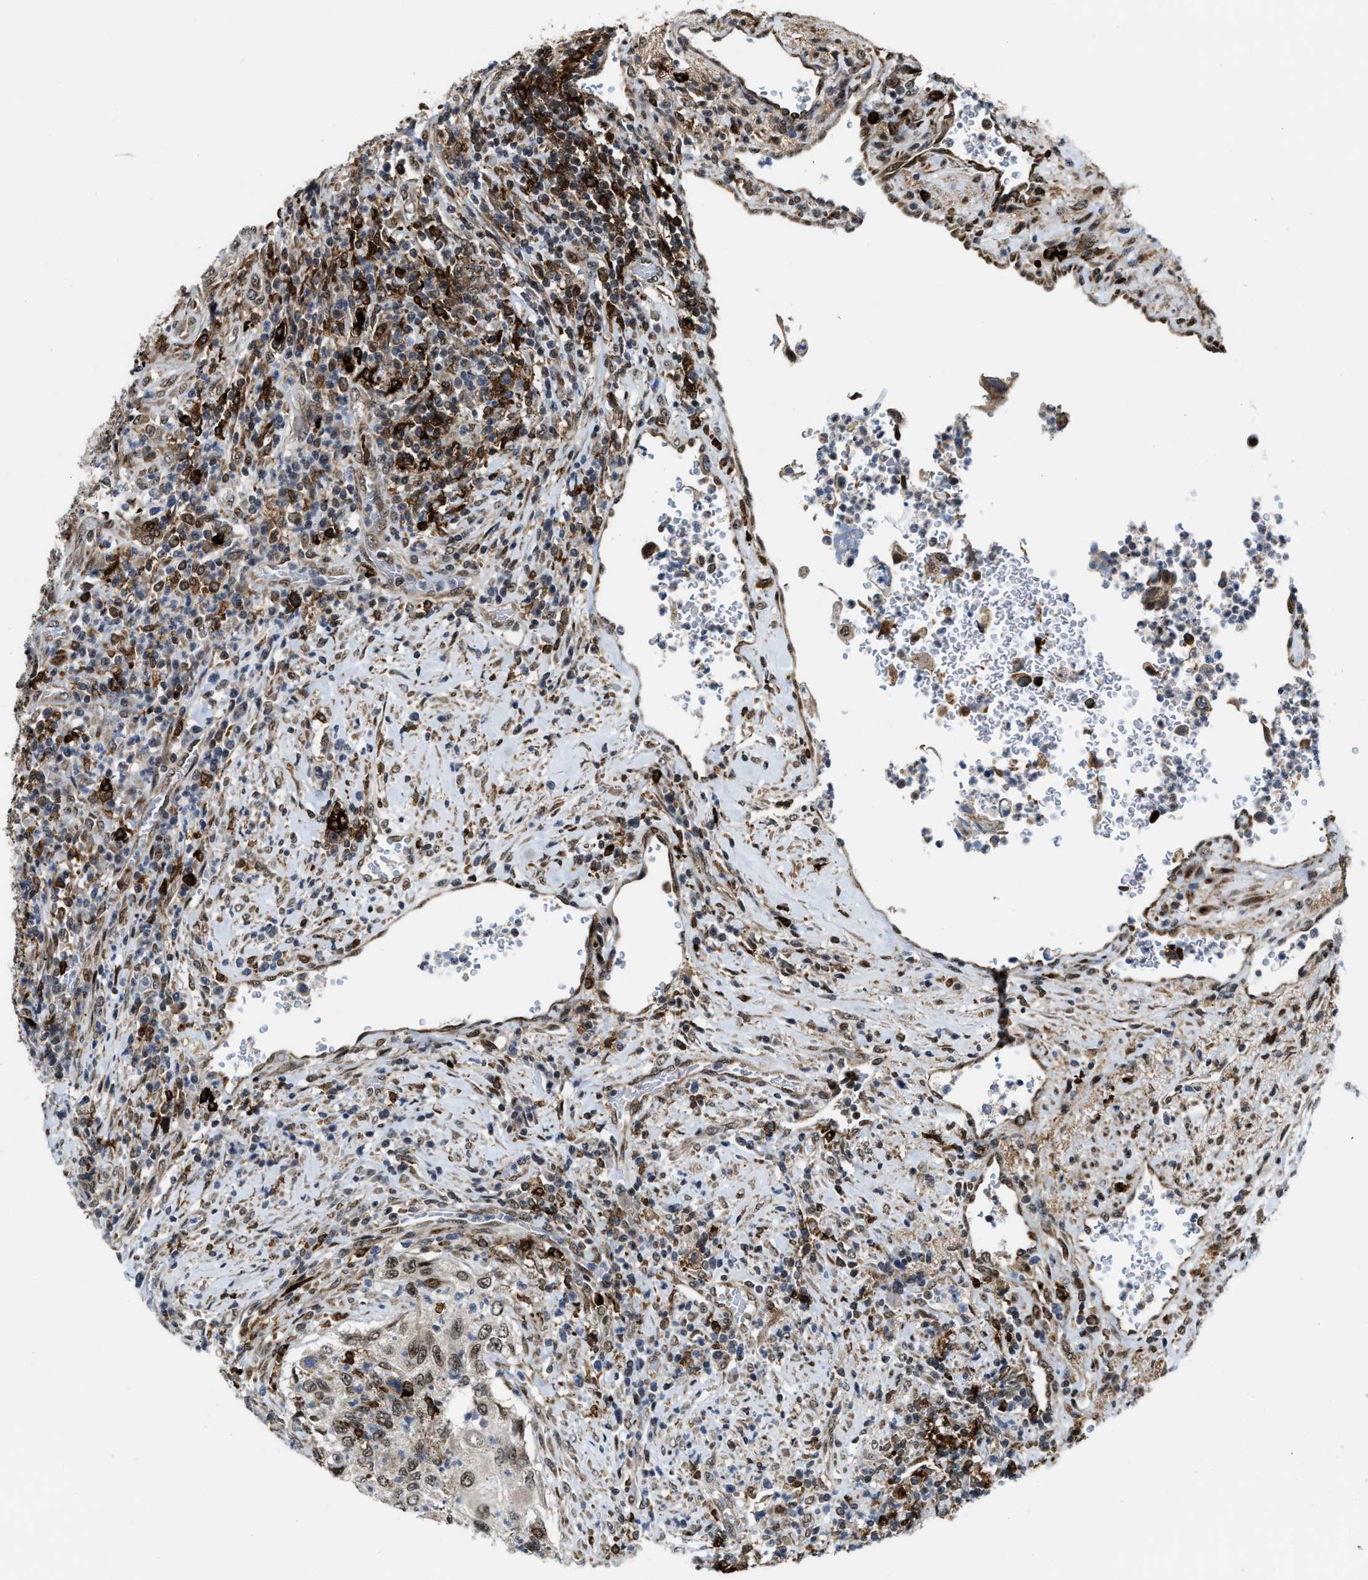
{"staining": {"intensity": "moderate", "quantity": ">75%", "location": "nuclear"}, "tissue": "urothelial cancer", "cell_type": "Tumor cells", "image_type": "cancer", "snomed": [{"axis": "morphology", "description": "Urothelial carcinoma, High grade"}, {"axis": "topography", "description": "Urinary bladder"}], "caption": "Urothelial cancer was stained to show a protein in brown. There is medium levels of moderate nuclear staining in approximately >75% of tumor cells.", "gene": "ZNF250", "patient": {"sex": "female", "age": 60}}